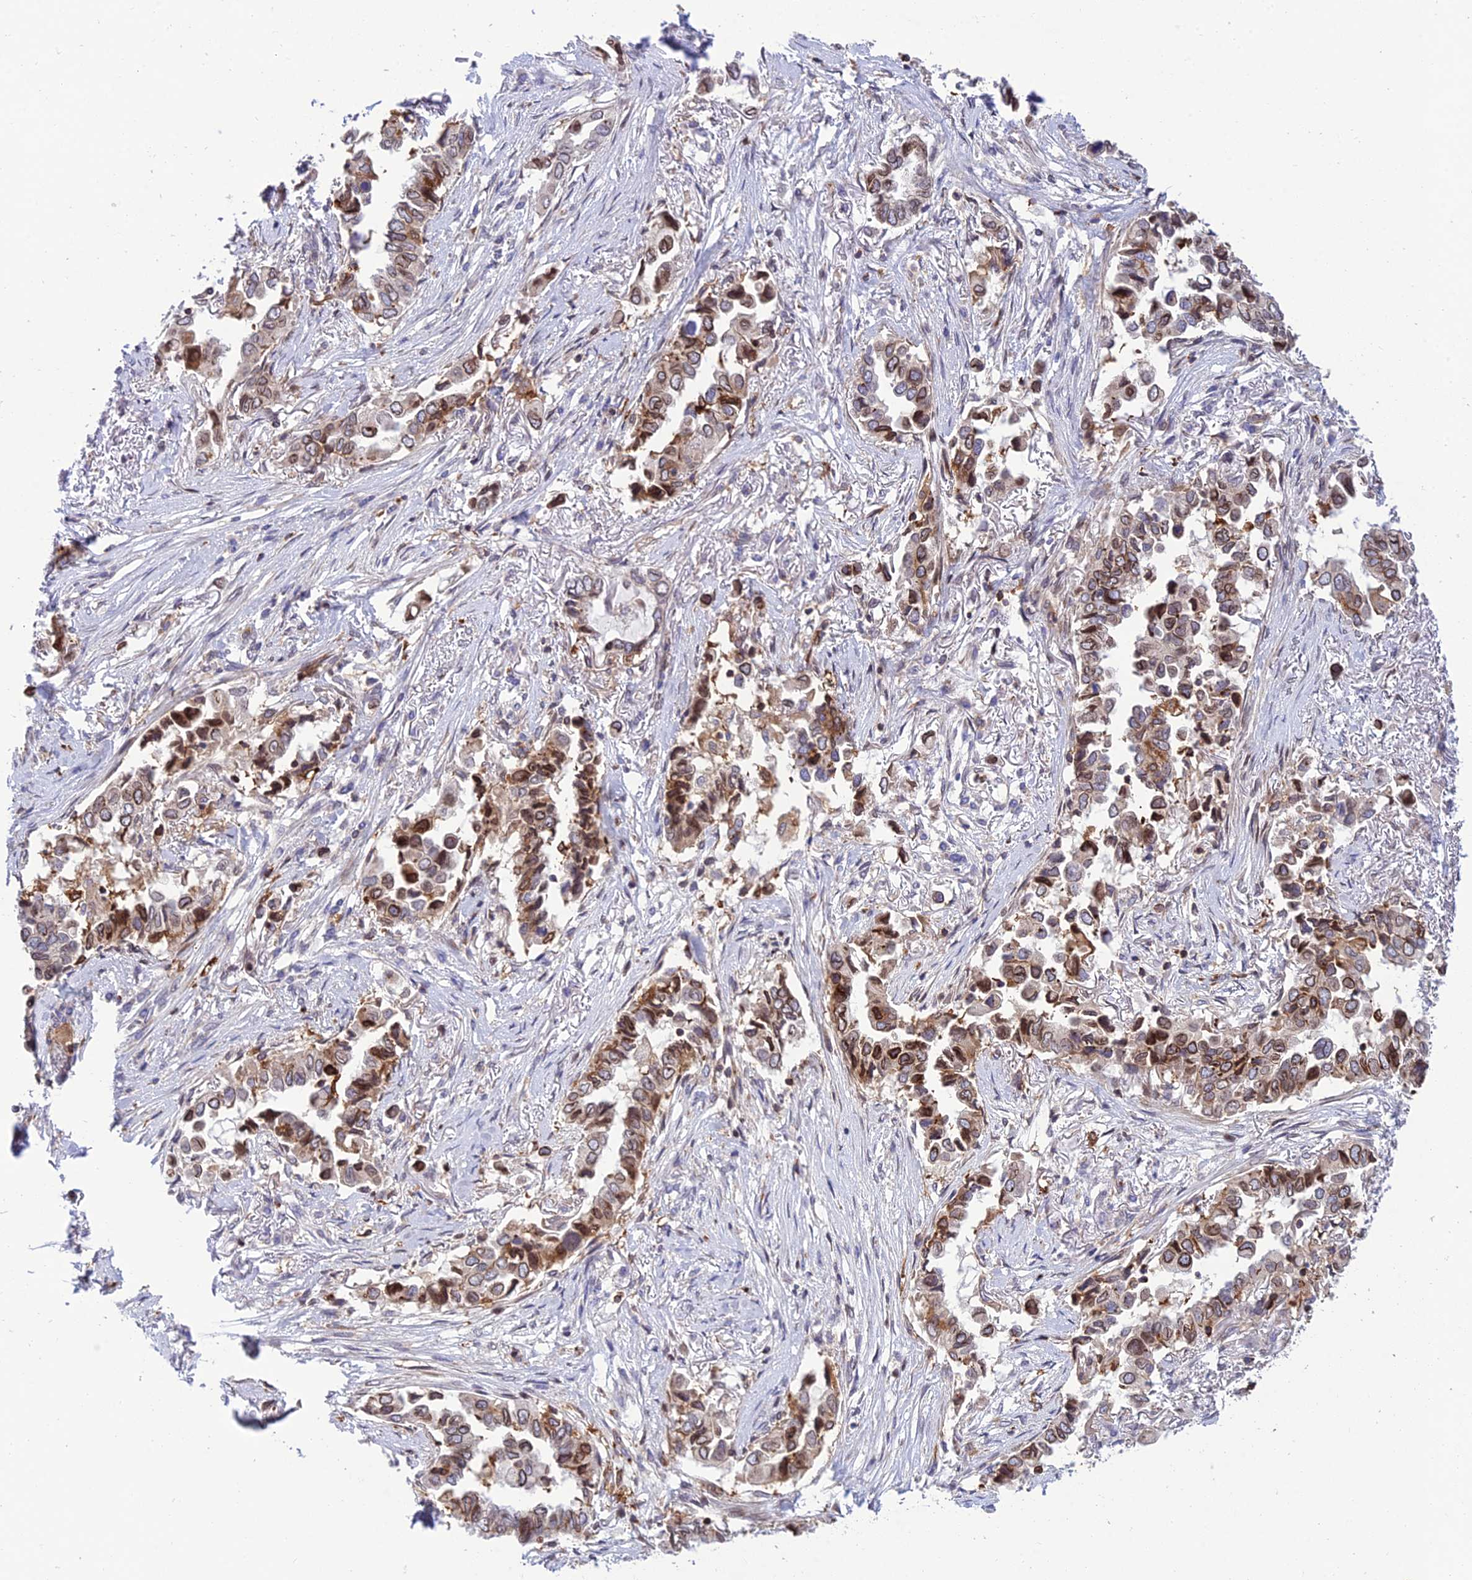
{"staining": {"intensity": "moderate", "quantity": "25%-75%", "location": "cytoplasmic/membranous,nuclear"}, "tissue": "lung cancer", "cell_type": "Tumor cells", "image_type": "cancer", "snomed": [{"axis": "morphology", "description": "Adenocarcinoma, NOS"}, {"axis": "topography", "description": "Lung"}], "caption": "IHC (DAB) staining of human lung adenocarcinoma demonstrates moderate cytoplasmic/membranous and nuclear protein positivity in approximately 25%-75% of tumor cells.", "gene": "FAM76A", "patient": {"sex": "female", "age": 76}}